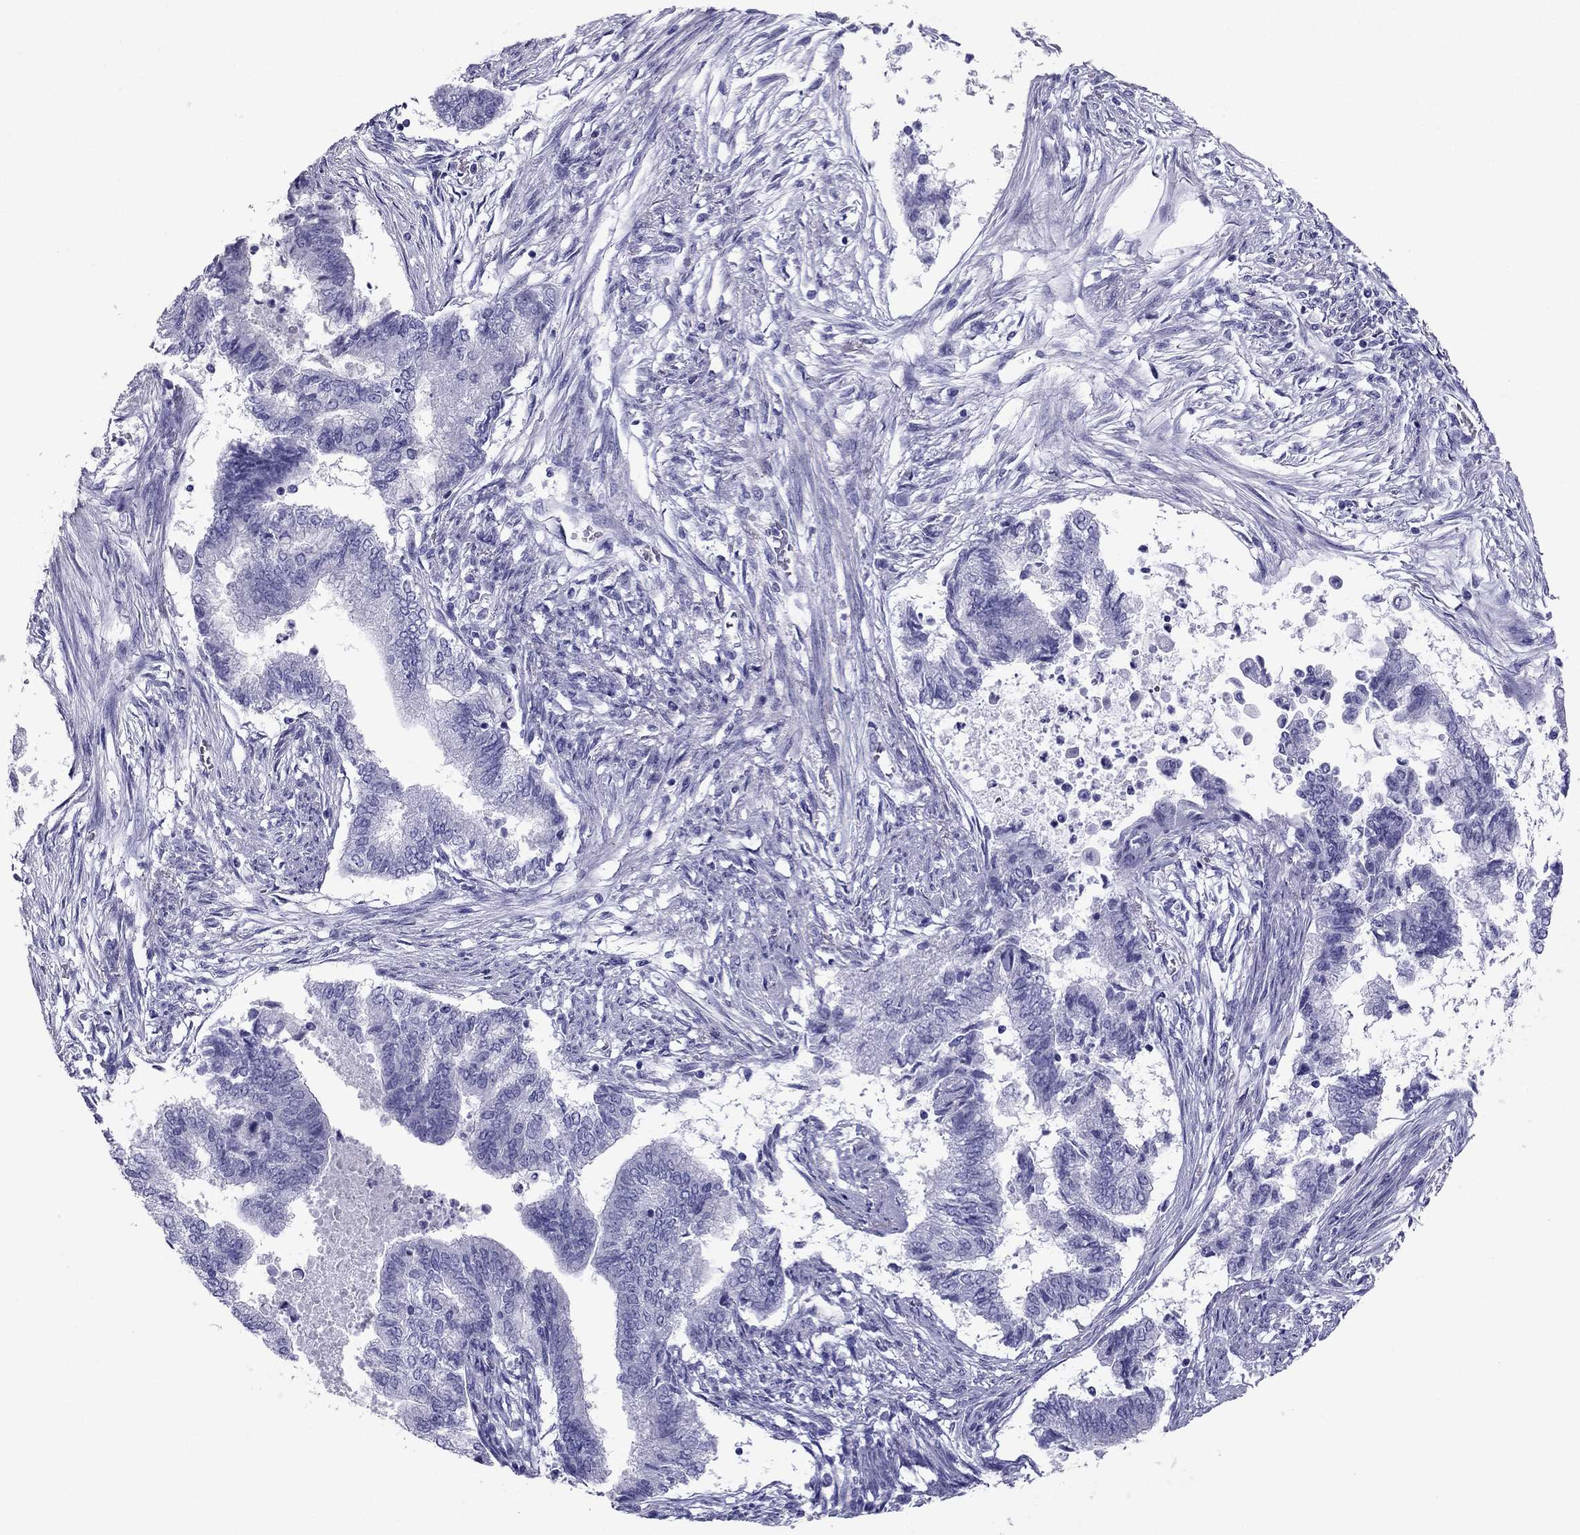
{"staining": {"intensity": "negative", "quantity": "none", "location": "none"}, "tissue": "endometrial cancer", "cell_type": "Tumor cells", "image_type": "cancer", "snomed": [{"axis": "morphology", "description": "Adenocarcinoma, NOS"}, {"axis": "topography", "description": "Endometrium"}], "caption": "This is an immunohistochemistry micrograph of endometrial adenocarcinoma. There is no staining in tumor cells.", "gene": "PDE6A", "patient": {"sex": "female", "age": 65}}